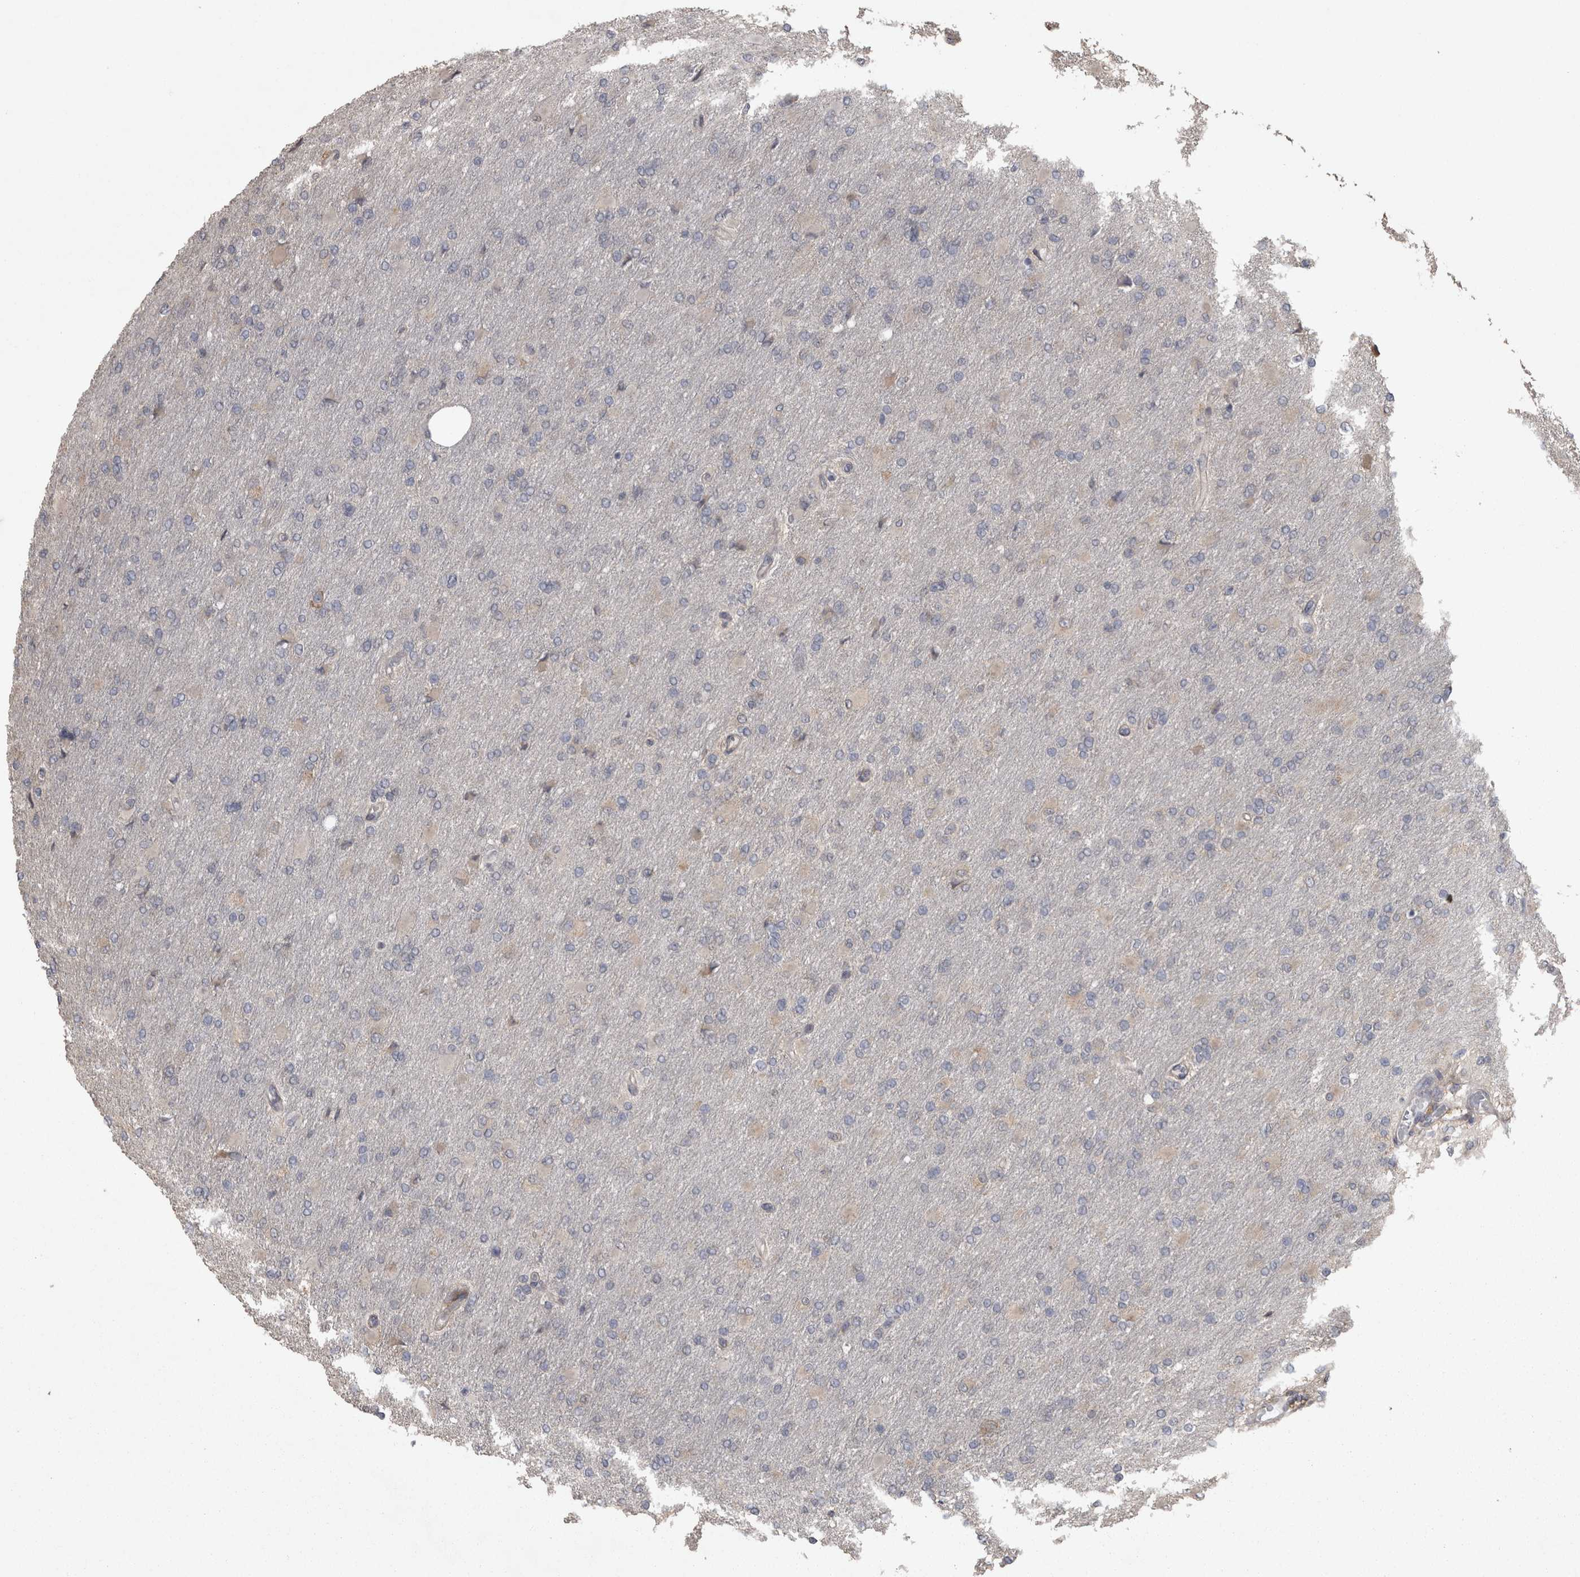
{"staining": {"intensity": "negative", "quantity": "none", "location": "none"}, "tissue": "glioma", "cell_type": "Tumor cells", "image_type": "cancer", "snomed": [{"axis": "morphology", "description": "Glioma, malignant, High grade"}, {"axis": "topography", "description": "Cerebral cortex"}], "caption": "Tumor cells show no significant positivity in glioma.", "gene": "RAB29", "patient": {"sex": "female", "age": 36}}